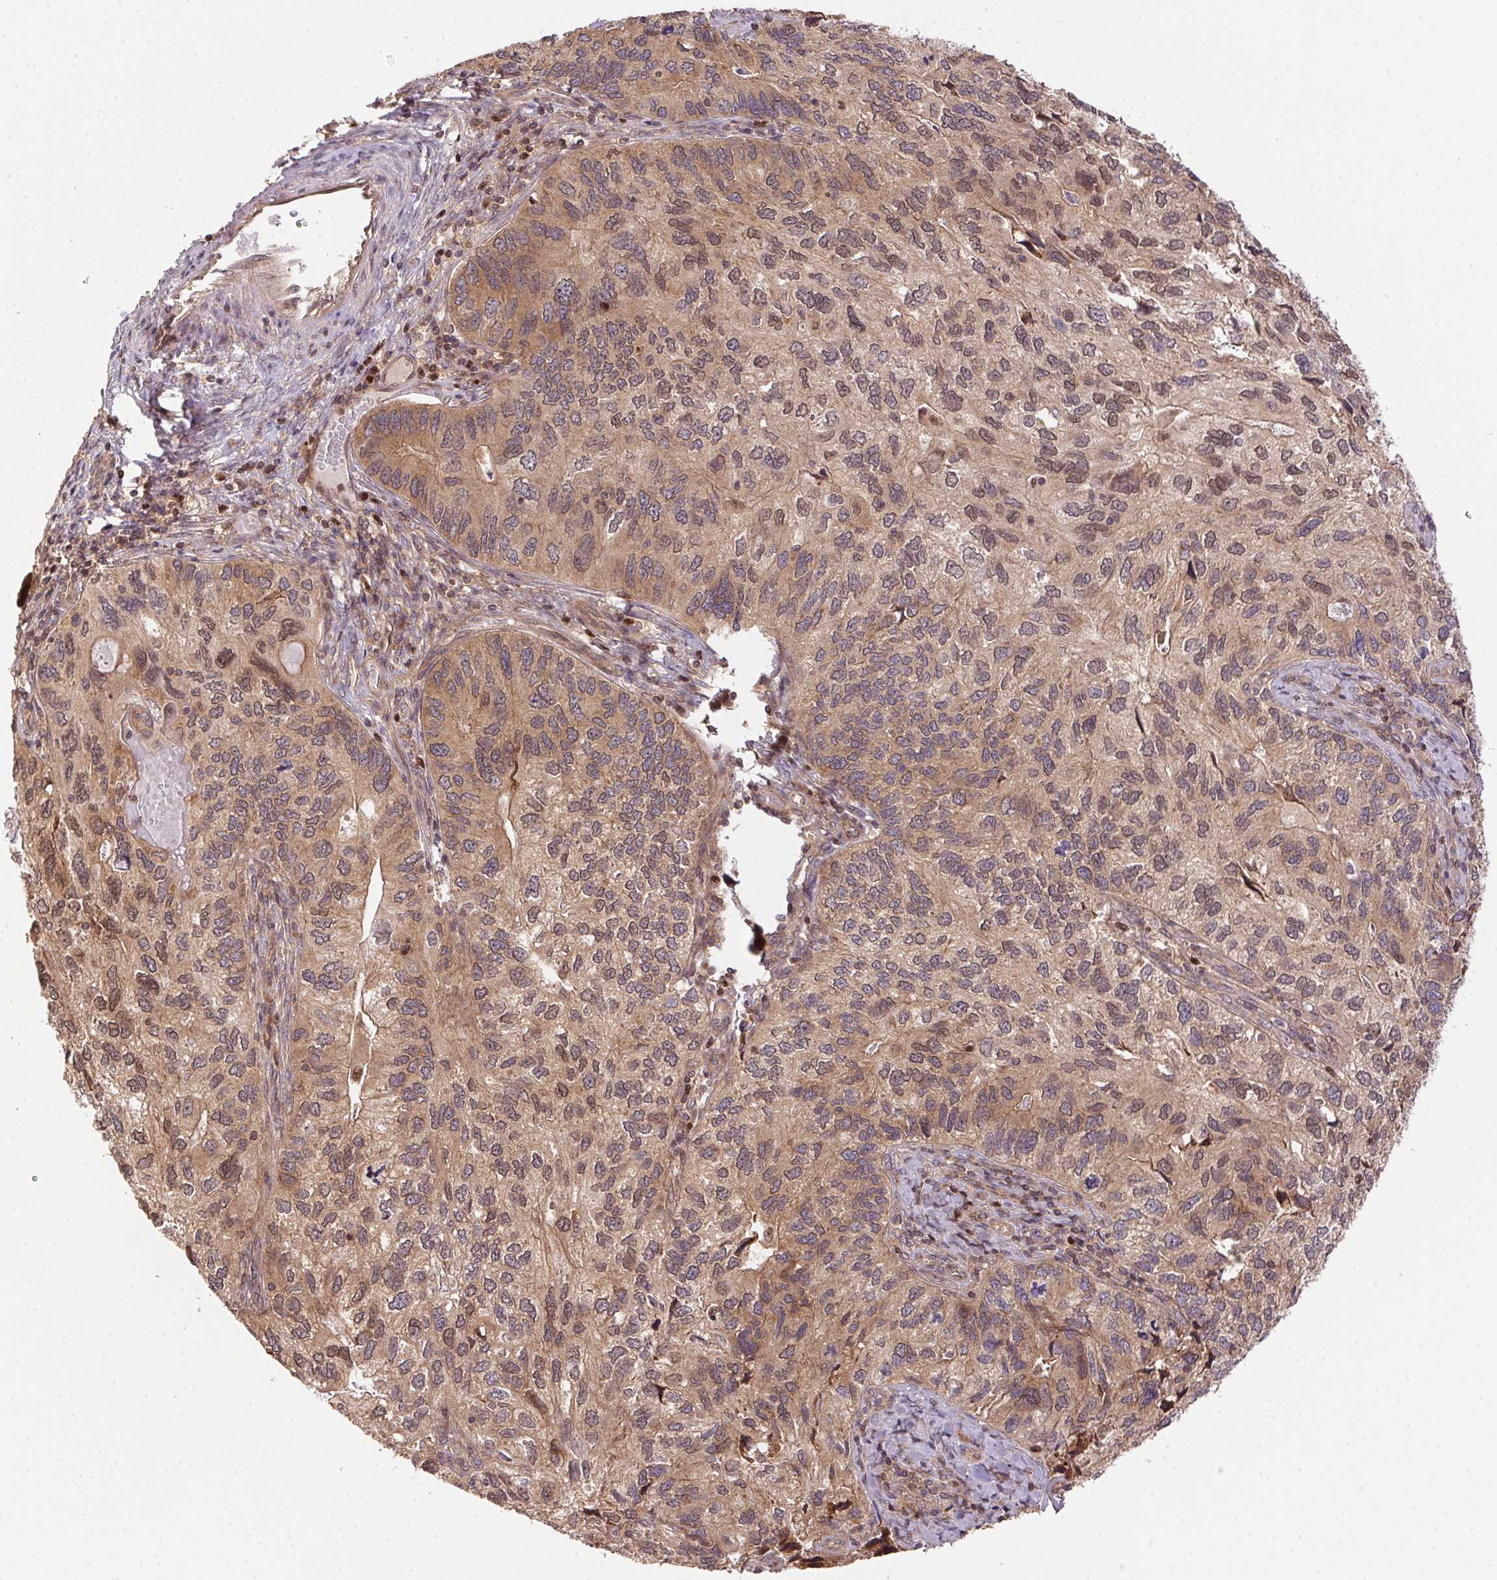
{"staining": {"intensity": "weak", "quantity": ">75%", "location": "cytoplasmic/membranous"}, "tissue": "endometrial cancer", "cell_type": "Tumor cells", "image_type": "cancer", "snomed": [{"axis": "morphology", "description": "Carcinoma, NOS"}, {"axis": "topography", "description": "Uterus"}], "caption": "Immunohistochemical staining of human carcinoma (endometrial) demonstrates weak cytoplasmic/membranous protein staining in about >75% of tumor cells. (brown staining indicates protein expression, while blue staining denotes nuclei).", "gene": "MEX3D", "patient": {"sex": "female", "age": 76}}